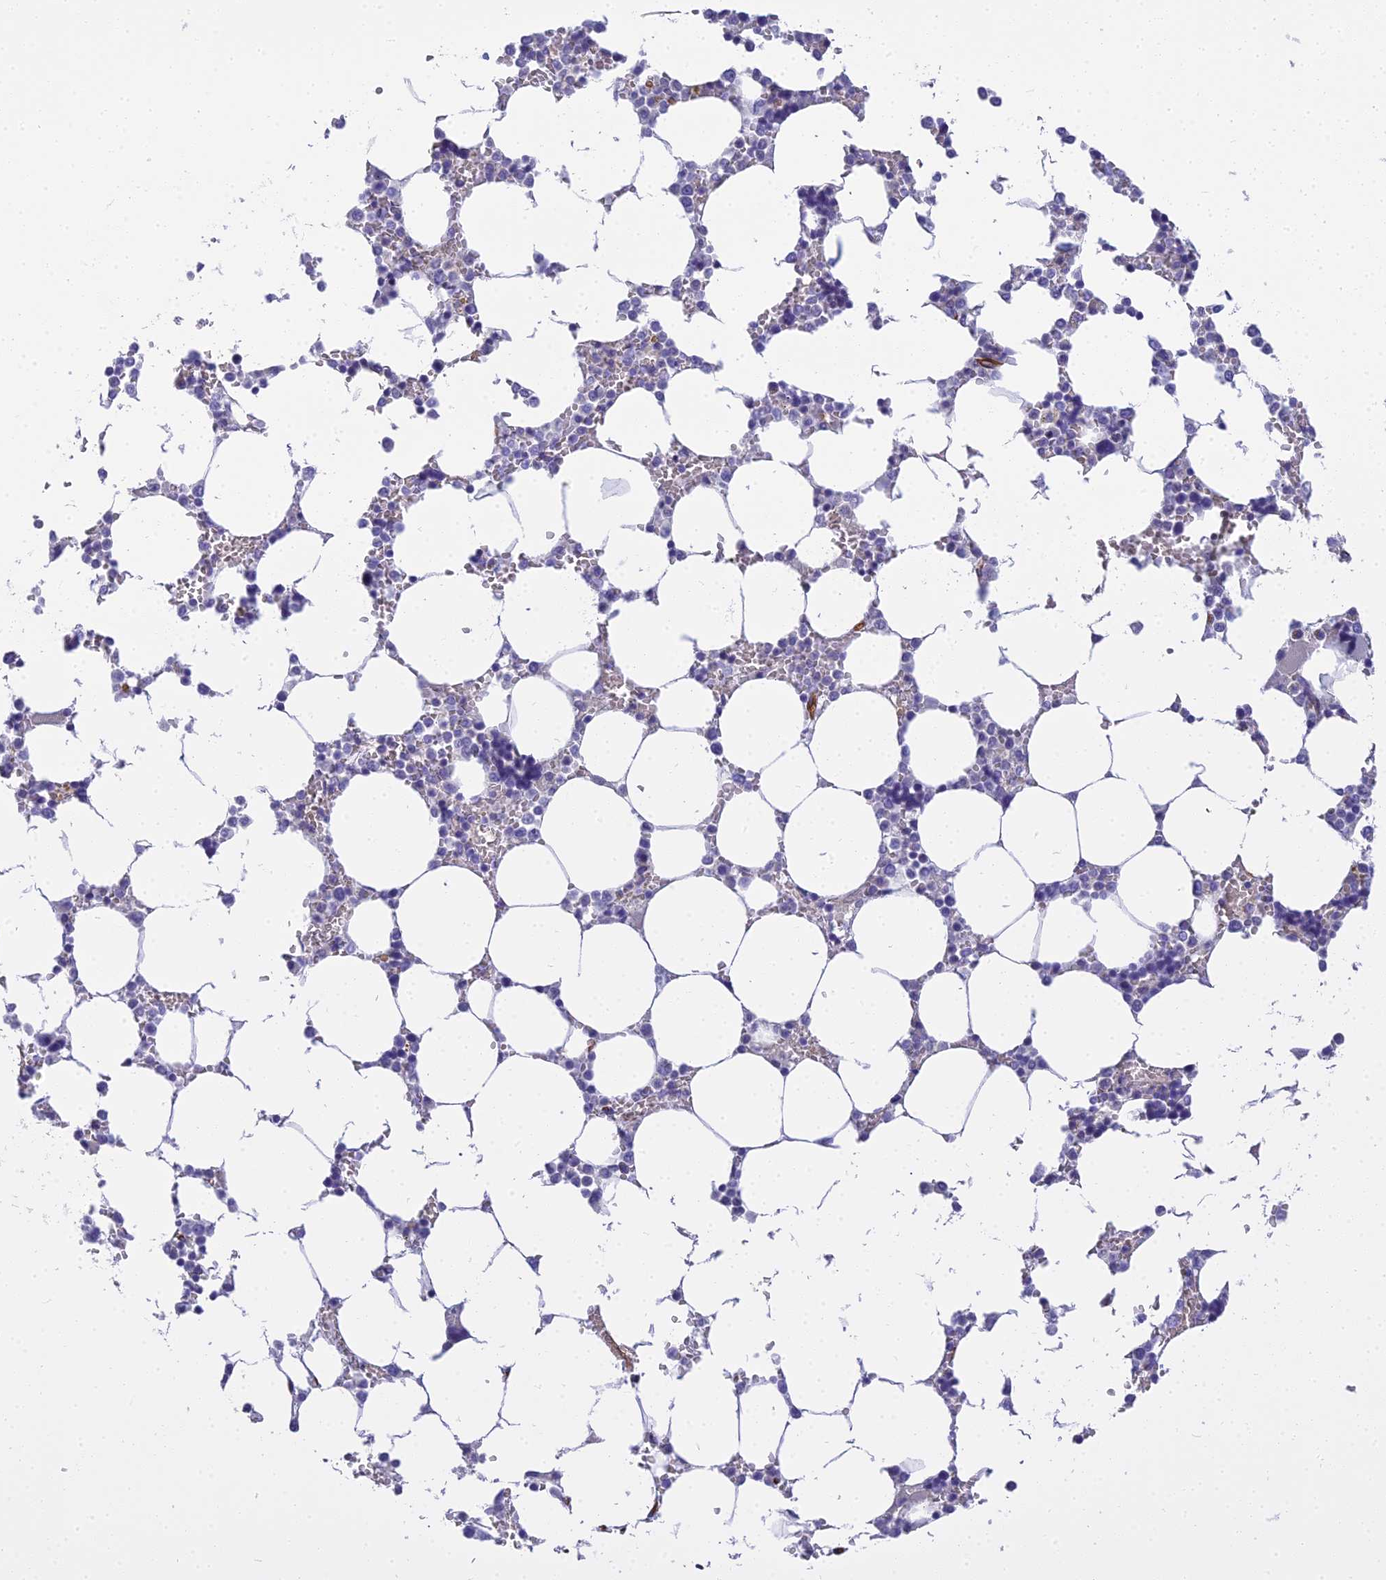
{"staining": {"intensity": "negative", "quantity": "none", "location": "none"}, "tissue": "bone marrow", "cell_type": "Hematopoietic cells", "image_type": "normal", "snomed": [{"axis": "morphology", "description": "Normal tissue, NOS"}, {"axis": "topography", "description": "Bone marrow"}], "caption": "IHC histopathology image of benign bone marrow: human bone marrow stained with DAB reveals no significant protein positivity in hematopoietic cells. (Stains: DAB (3,3'-diaminobenzidine) IHC with hematoxylin counter stain, Microscopy: brightfield microscopy at high magnification).", "gene": "NINJ1", "patient": {"sex": "male", "age": 64}}